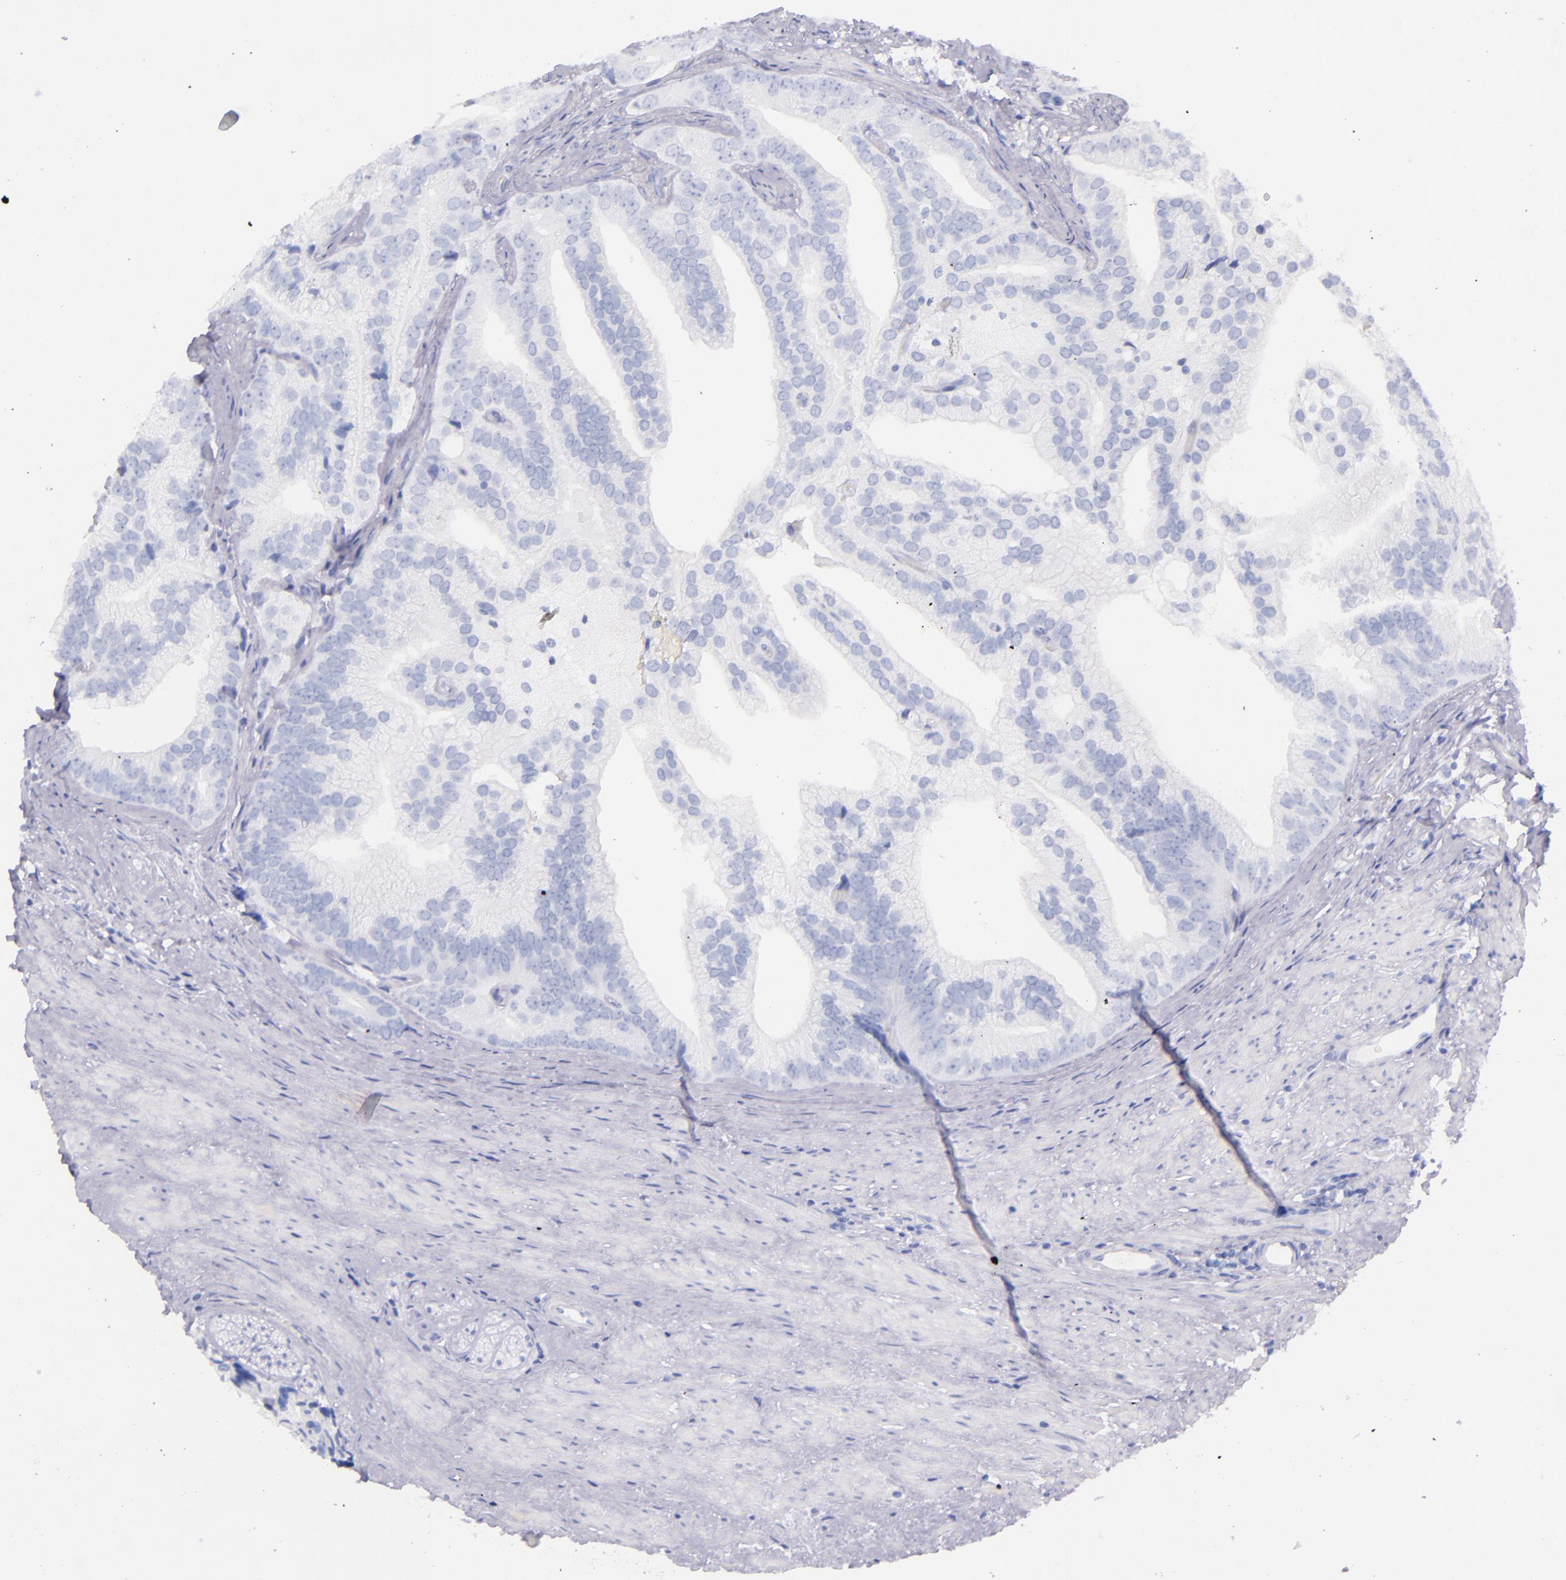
{"staining": {"intensity": "negative", "quantity": "none", "location": "none"}, "tissue": "prostate cancer", "cell_type": "Tumor cells", "image_type": "cancer", "snomed": [{"axis": "morphology", "description": "Adenocarcinoma, Low grade"}, {"axis": "topography", "description": "Prostate"}], "caption": "IHC photomicrograph of prostate low-grade adenocarcinoma stained for a protein (brown), which shows no staining in tumor cells.", "gene": "SFTPB", "patient": {"sex": "male", "age": 71}}